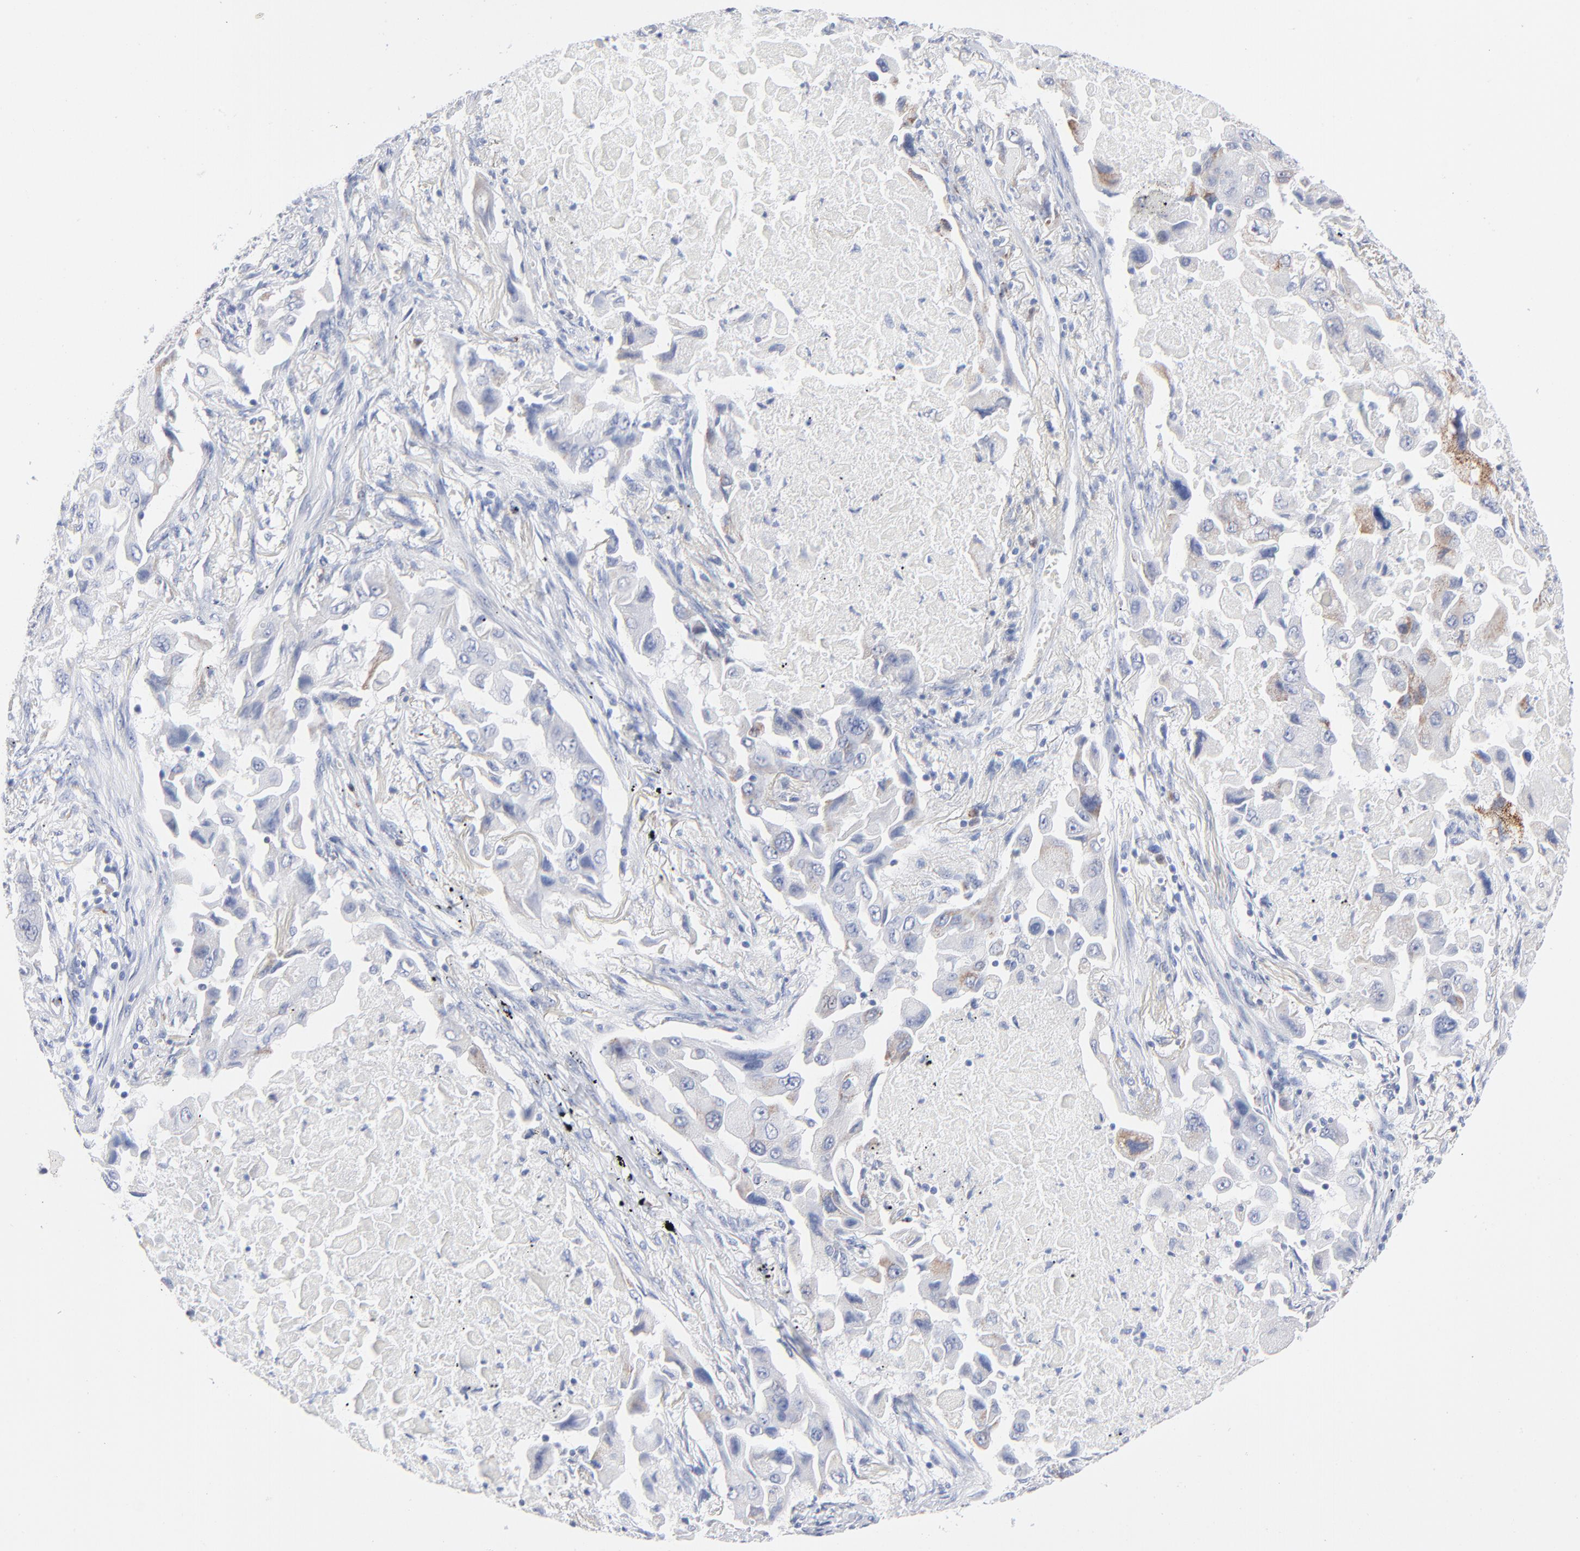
{"staining": {"intensity": "weak", "quantity": "<25%", "location": "cytoplasmic/membranous"}, "tissue": "lung cancer", "cell_type": "Tumor cells", "image_type": "cancer", "snomed": [{"axis": "morphology", "description": "Adenocarcinoma, NOS"}, {"axis": "topography", "description": "Lung"}], "caption": "This is an immunohistochemistry image of lung cancer (adenocarcinoma). There is no staining in tumor cells.", "gene": "CHCHD10", "patient": {"sex": "female", "age": 65}}